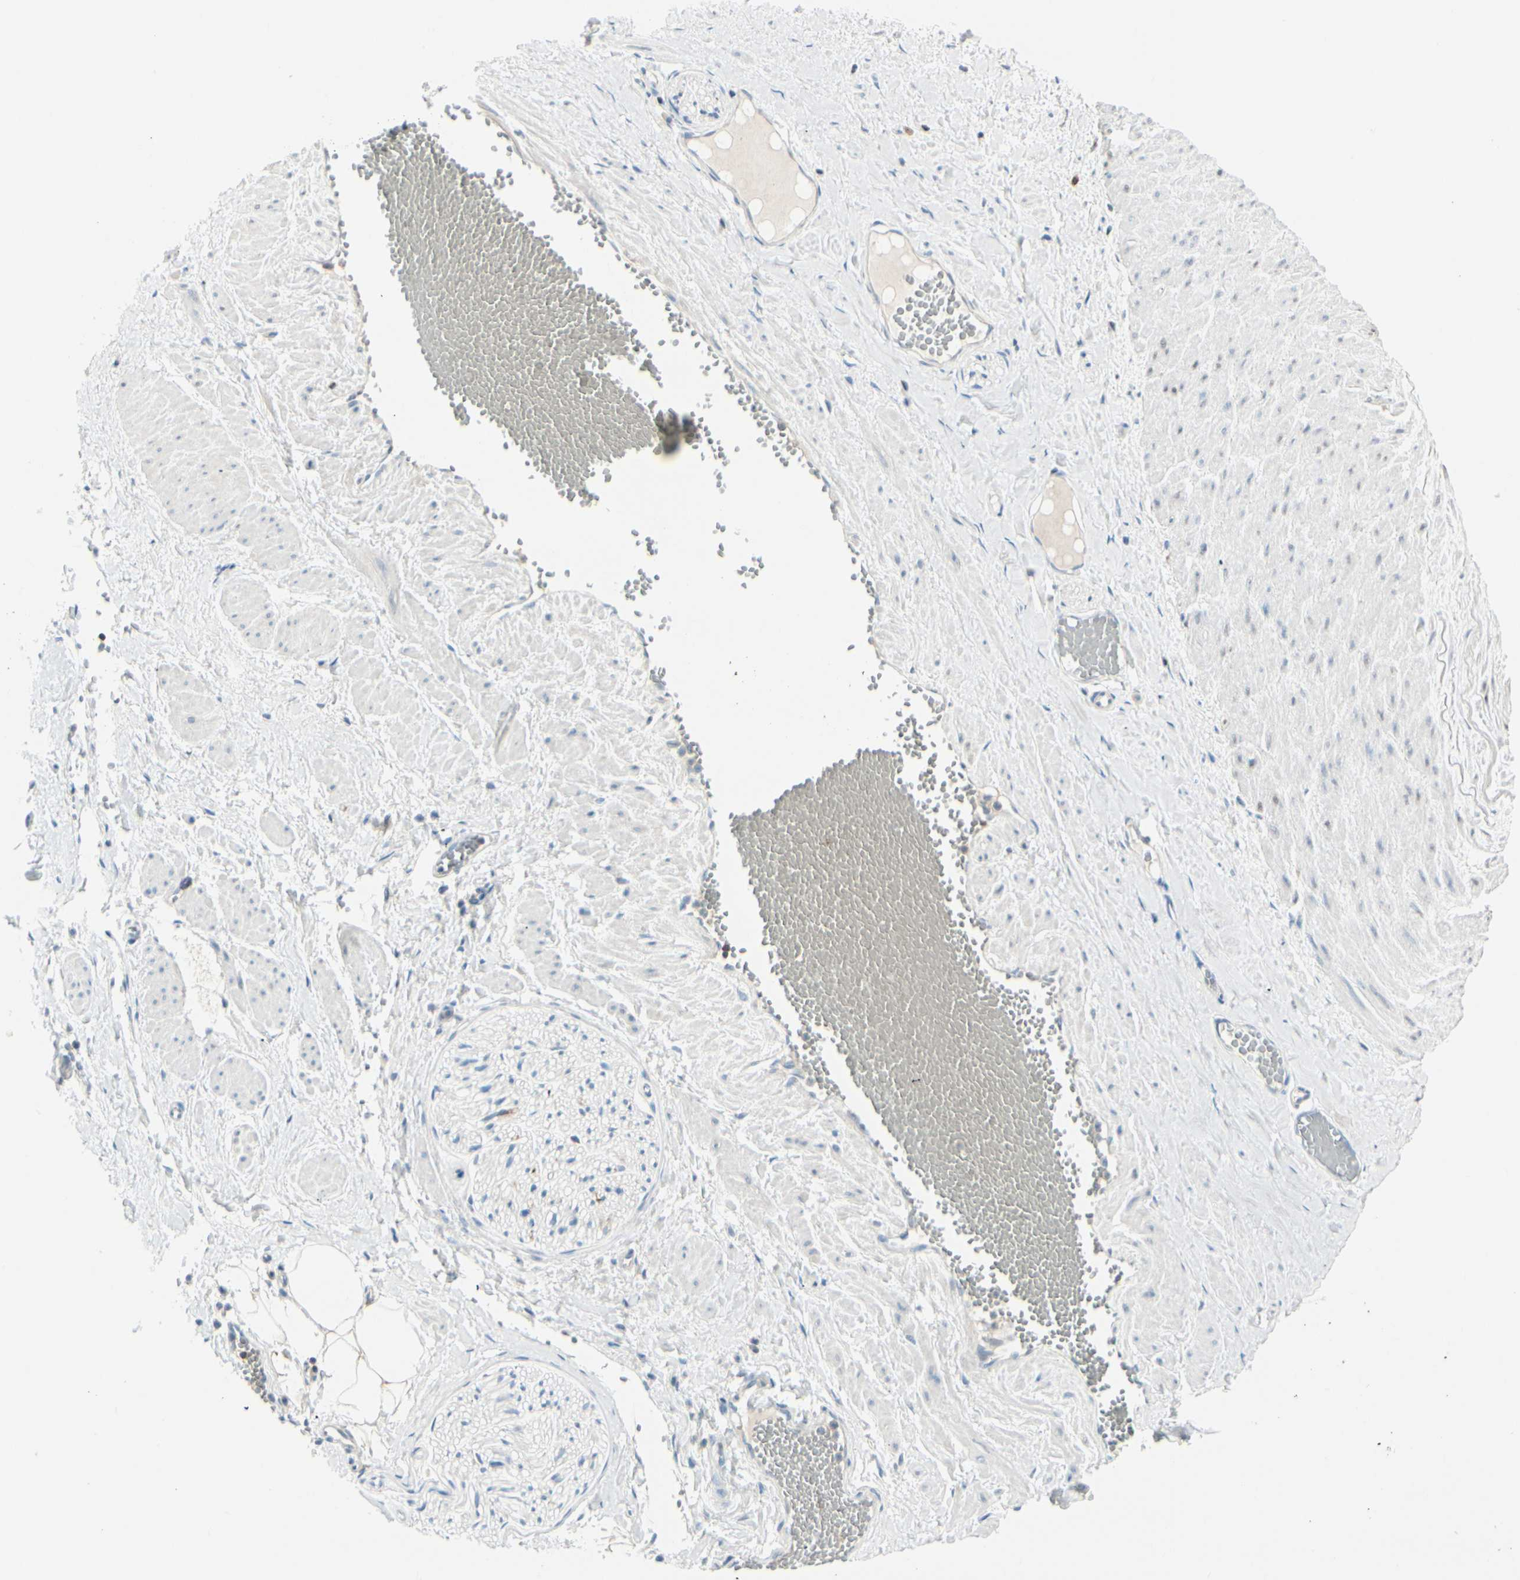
{"staining": {"intensity": "weak", "quantity": ">75%", "location": "cytoplasmic/membranous"}, "tissue": "adipose tissue", "cell_type": "Adipocytes", "image_type": "normal", "snomed": [{"axis": "morphology", "description": "Normal tissue, NOS"}, {"axis": "topography", "description": "Soft tissue"}, {"axis": "topography", "description": "Vascular tissue"}], "caption": "DAB (3,3'-diaminobenzidine) immunohistochemical staining of benign adipose tissue shows weak cytoplasmic/membranous protein expression in approximately >75% of adipocytes.", "gene": "TRAF1", "patient": {"sex": "female", "age": 35}}